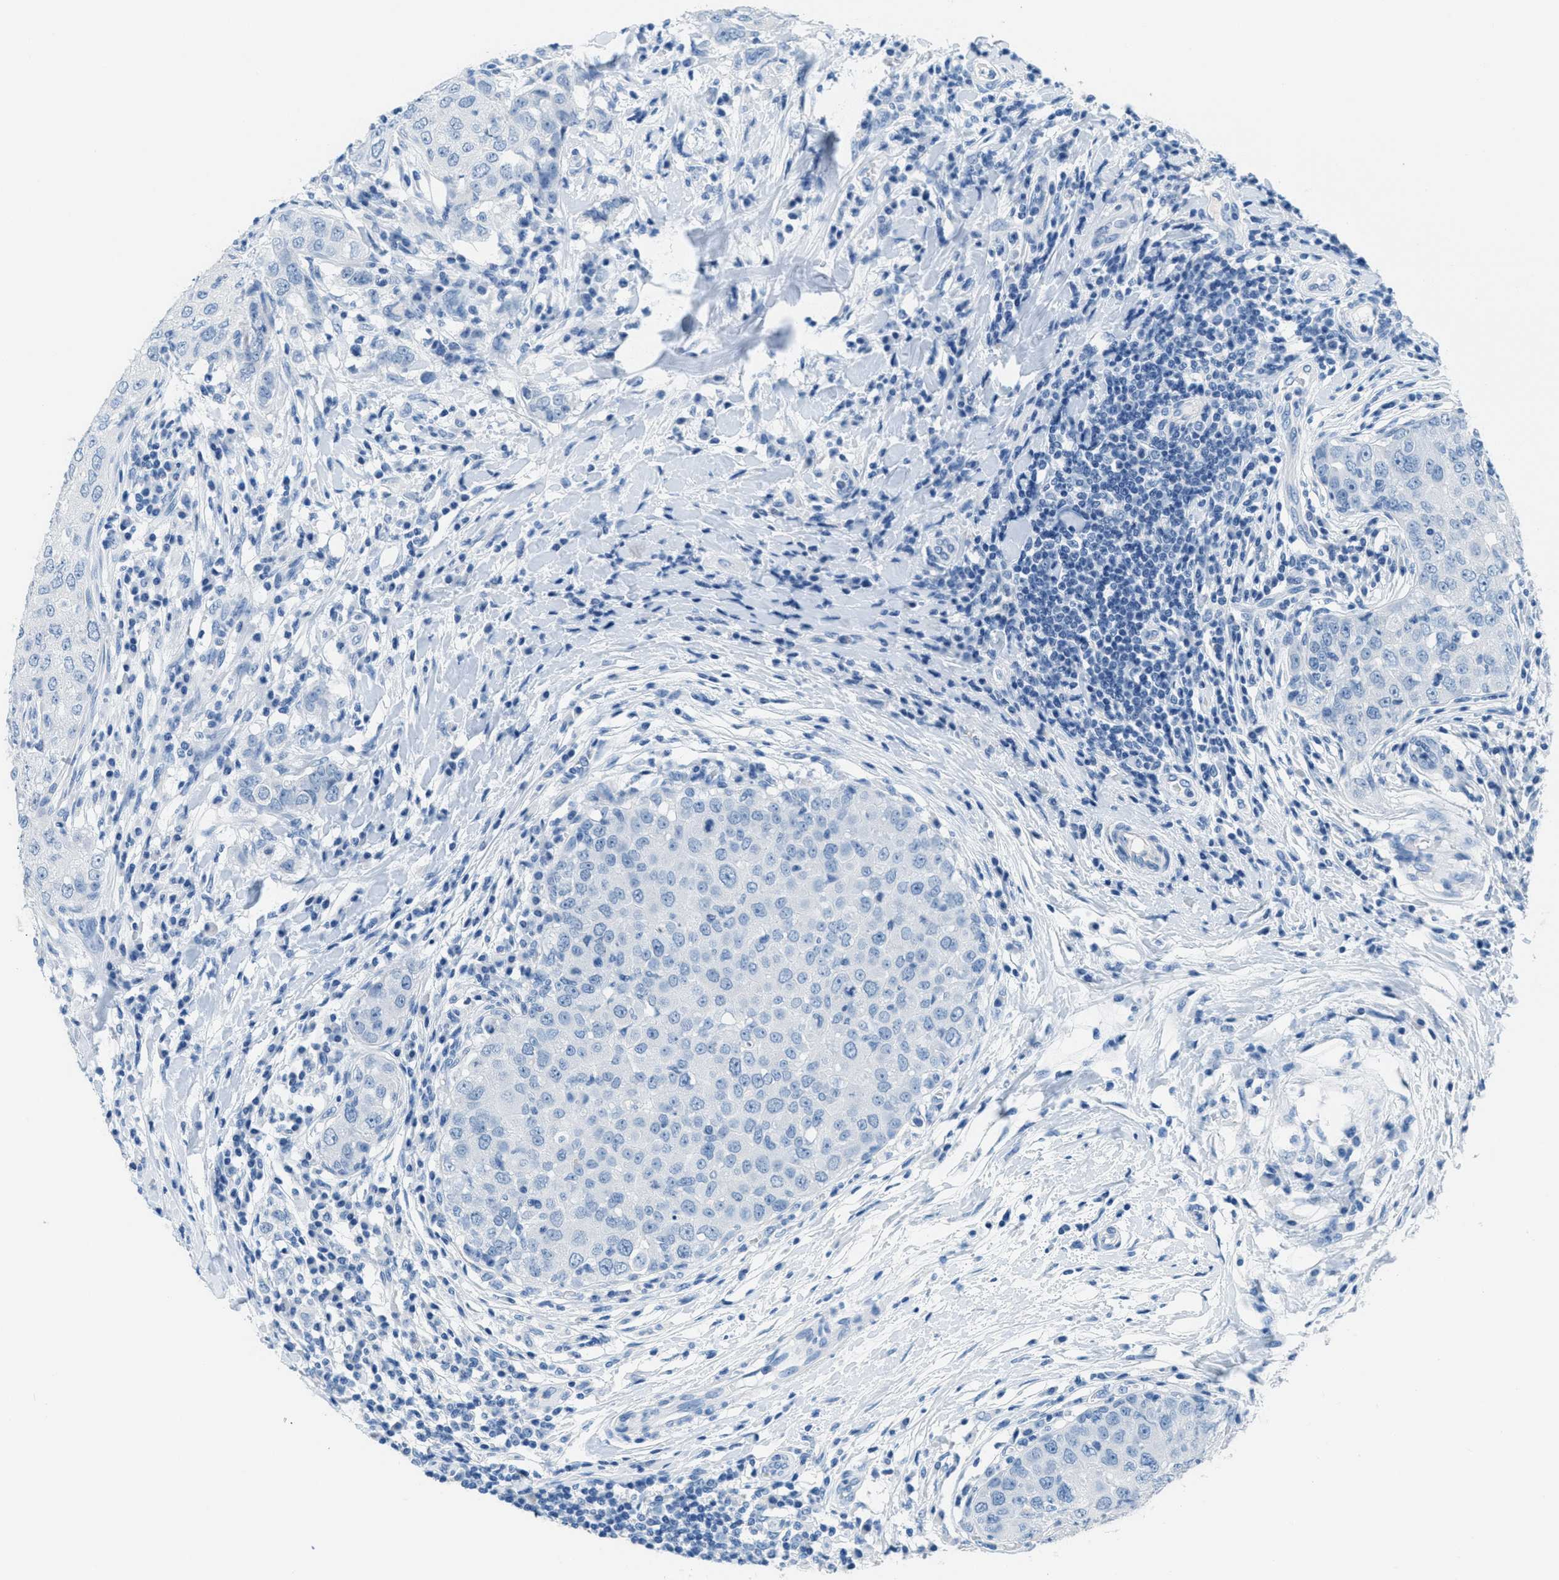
{"staining": {"intensity": "negative", "quantity": "none", "location": "none"}, "tissue": "breast cancer", "cell_type": "Tumor cells", "image_type": "cancer", "snomed": [{"axis": "morphology", "description": "Duct carcinoma"}, {"axis": "topography", "description": "Breast"}], "caption": "Protein analysis of breast invasive ductal carcinoma shows no significant expression in tumor cells.", "gene": "MGARP", "patient": {"sex": "female", "age": 27}}